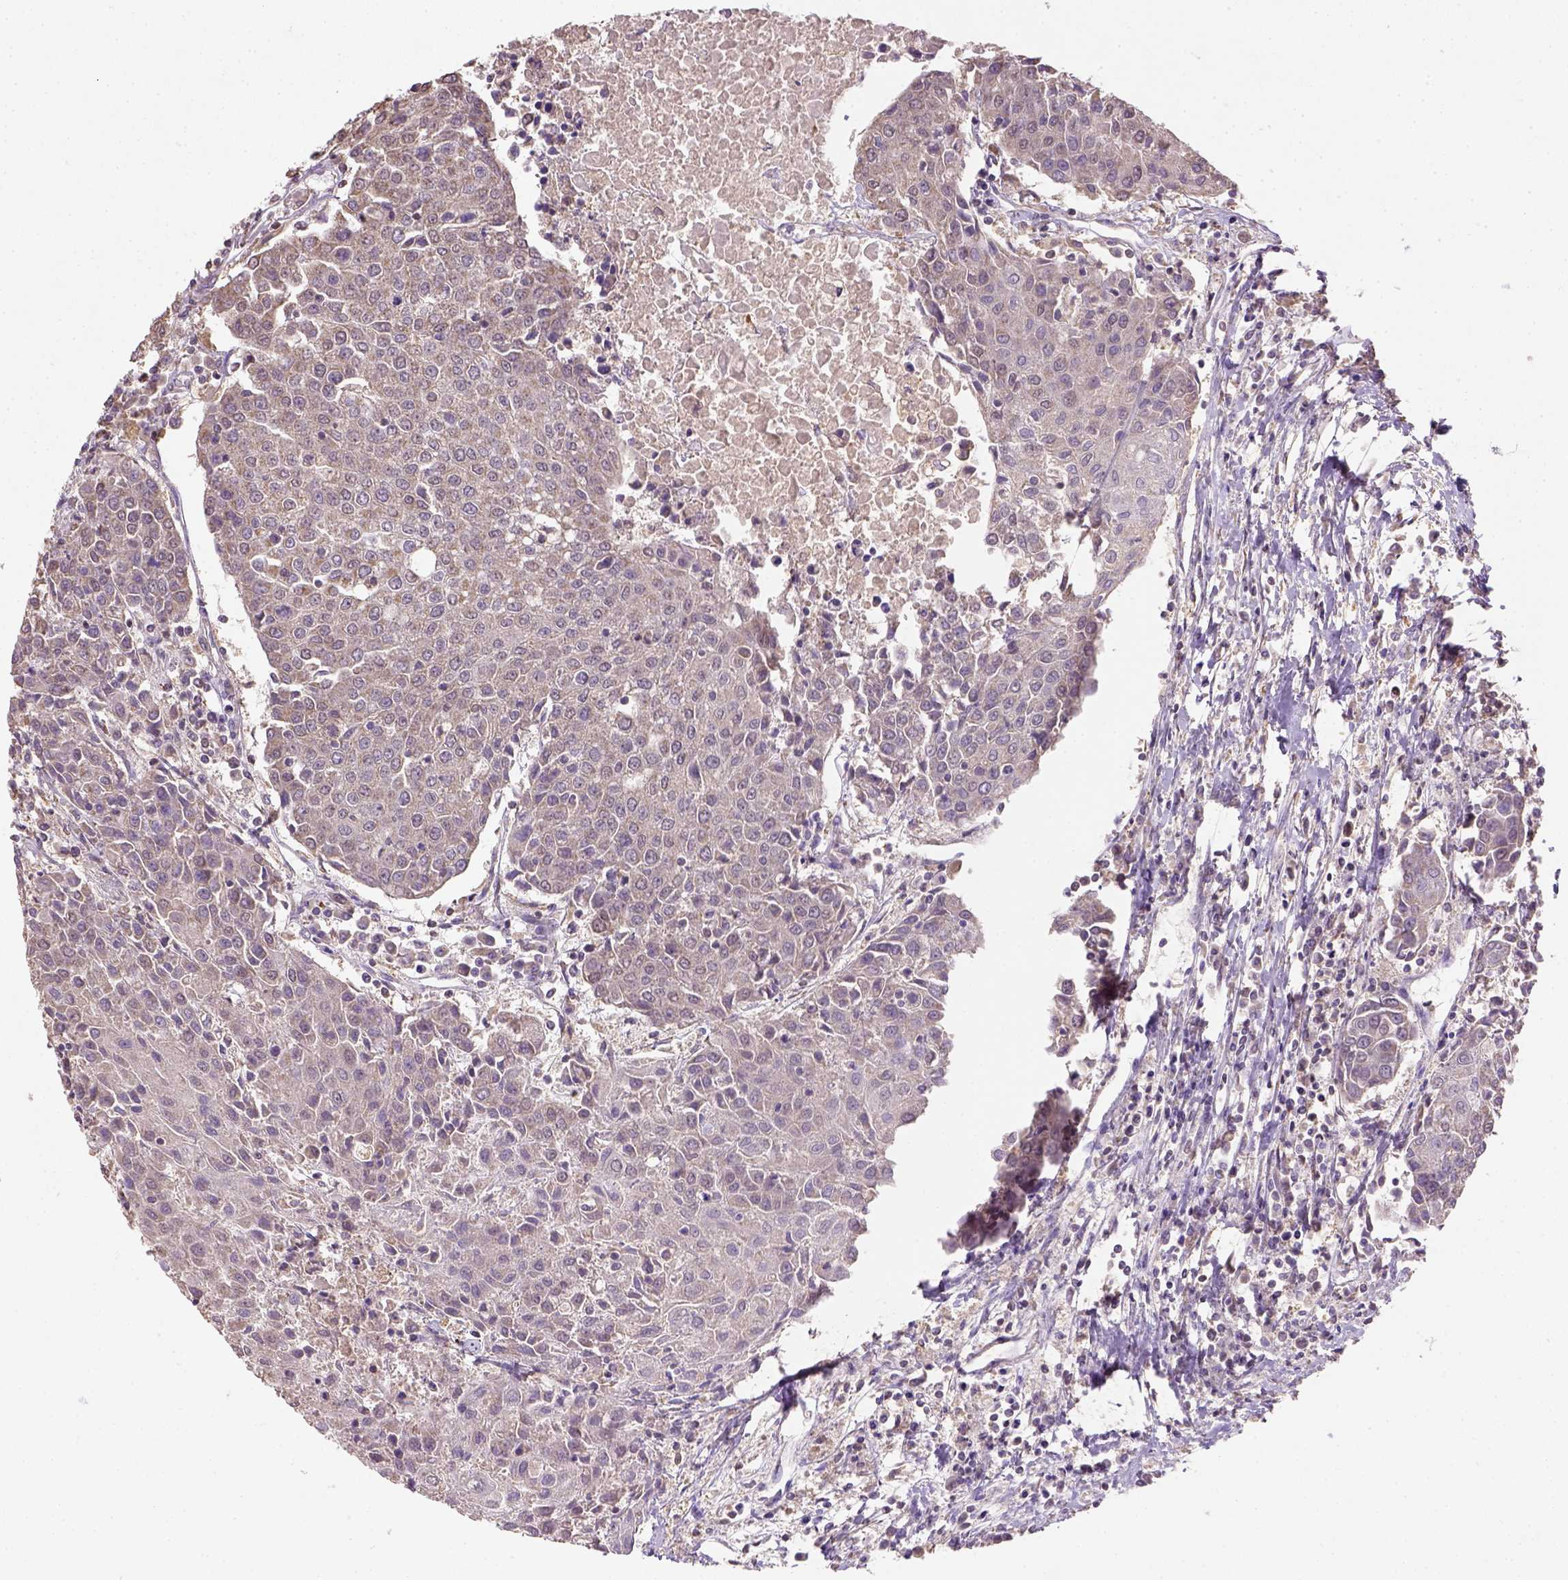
{"staining": {"intensity": "weak", "quantity": ">75%", "location": "cytoplasmic/membranous"}, "tissue": "urothelial cancer", "cell_type": "Tumor cells", "image_type": "cancer", "snomed": [{"axis": "morphology", "description": "Urothelial carcinoma, High grade"}, {"axis": "topography", "description": "Urinary bladder"}], "caption": "Immunohistochemical staining of human urothelial cancer shows low levels of weak cytoplasmic/membranous protein staining in about >75% of tumor cells.", "gene": "NUDT10", "patient": {"sex": "female", "age": 85}}